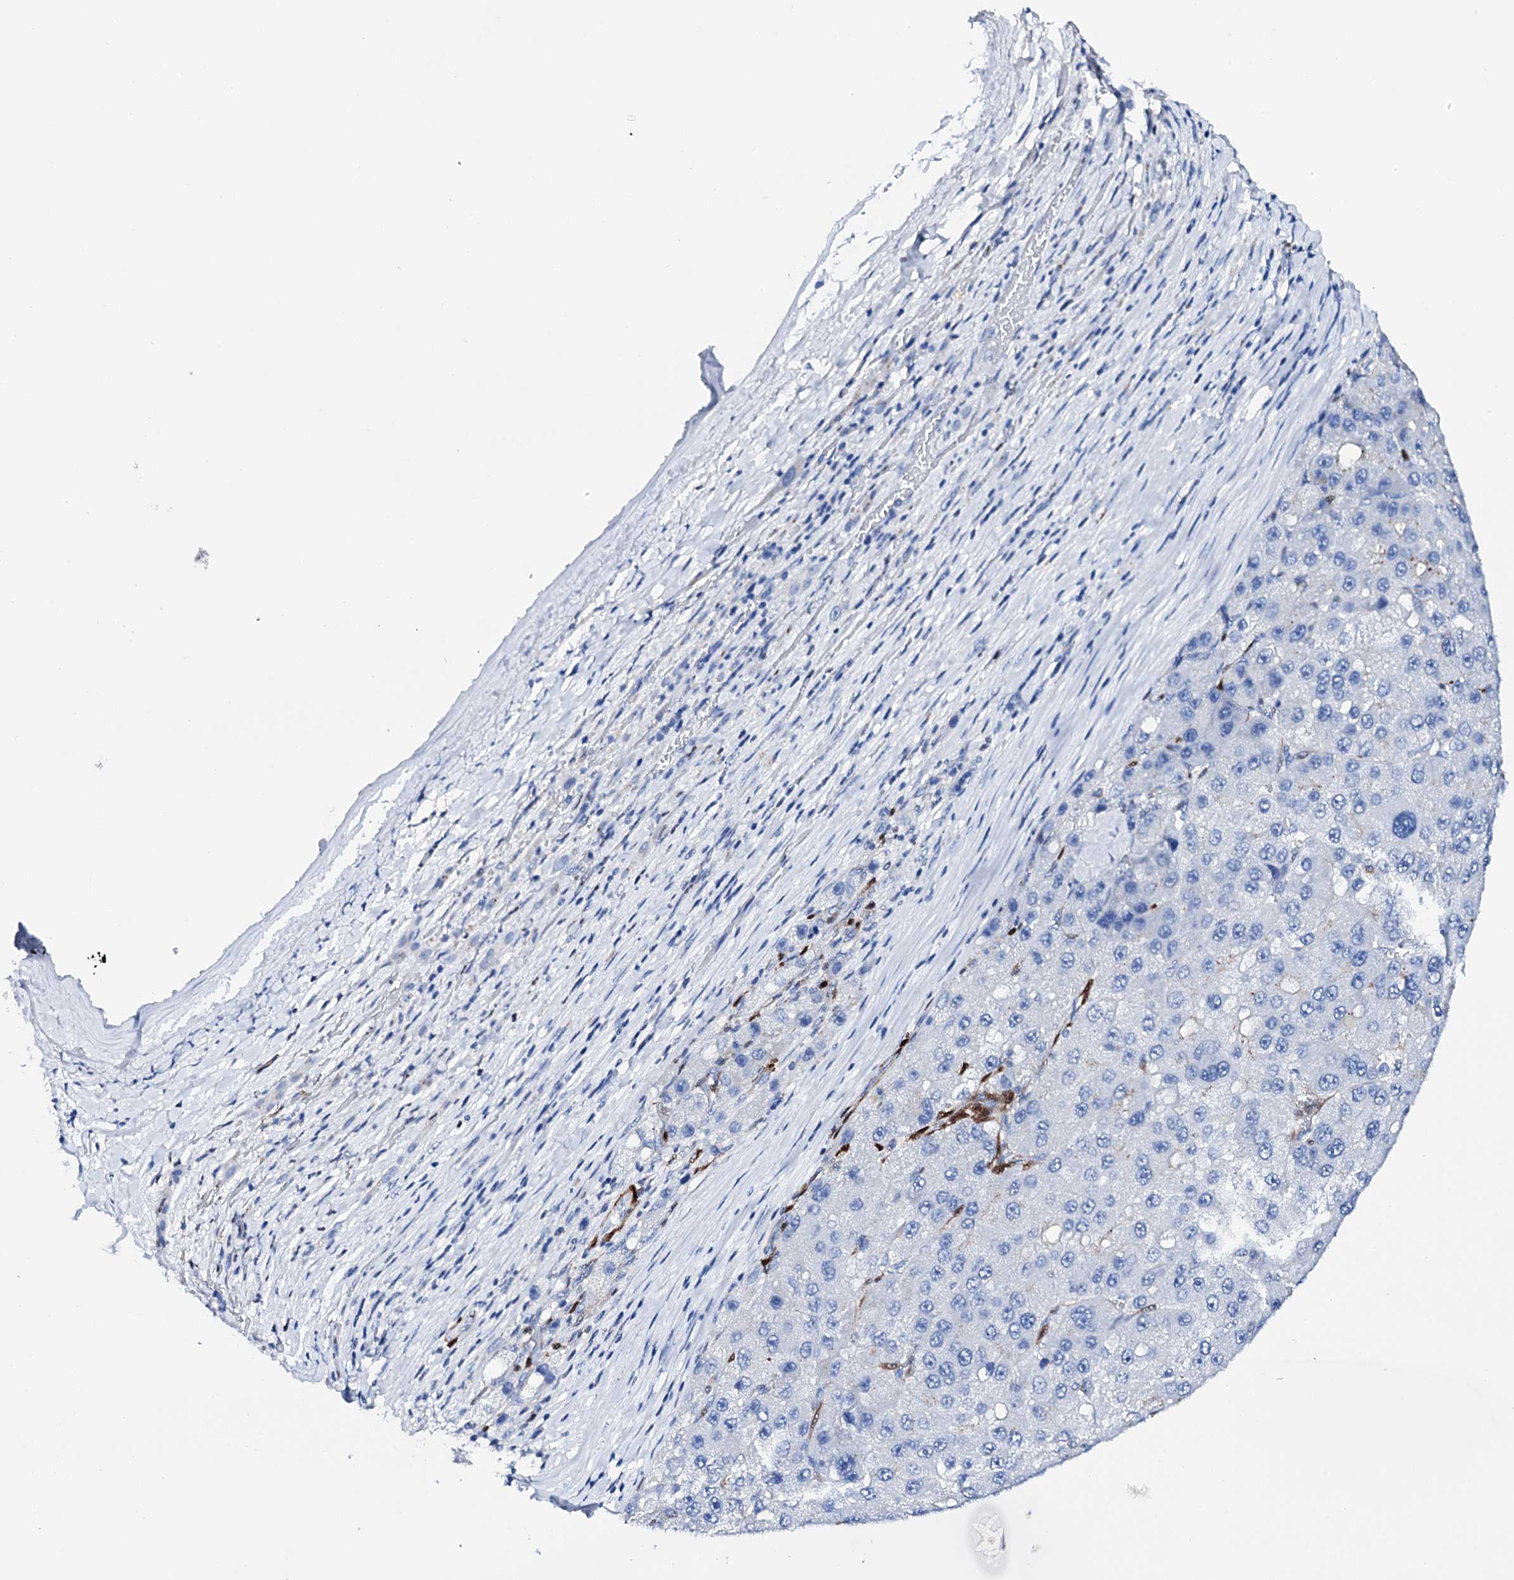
{"staining": {"intensity": "negative", "quantity": "none", "location": "none"}, "tissue": "liver cancer", "cell_type": "Tumor cells", "image_type": "cancer", "snomed": [{"axis": "morphology", "description": "Carcinoma, Hepatocellular, NOS"}, {"axis": "topography", "description": "Liver"}], "caption": "High power microscopy photomicrograph of an IHC image of liver cancer (hepatocellular carcinoma), revealing no significant expression in tumor cells.", "gene": "NRIP2", "patient": {"sex": "female", "age": 73}}